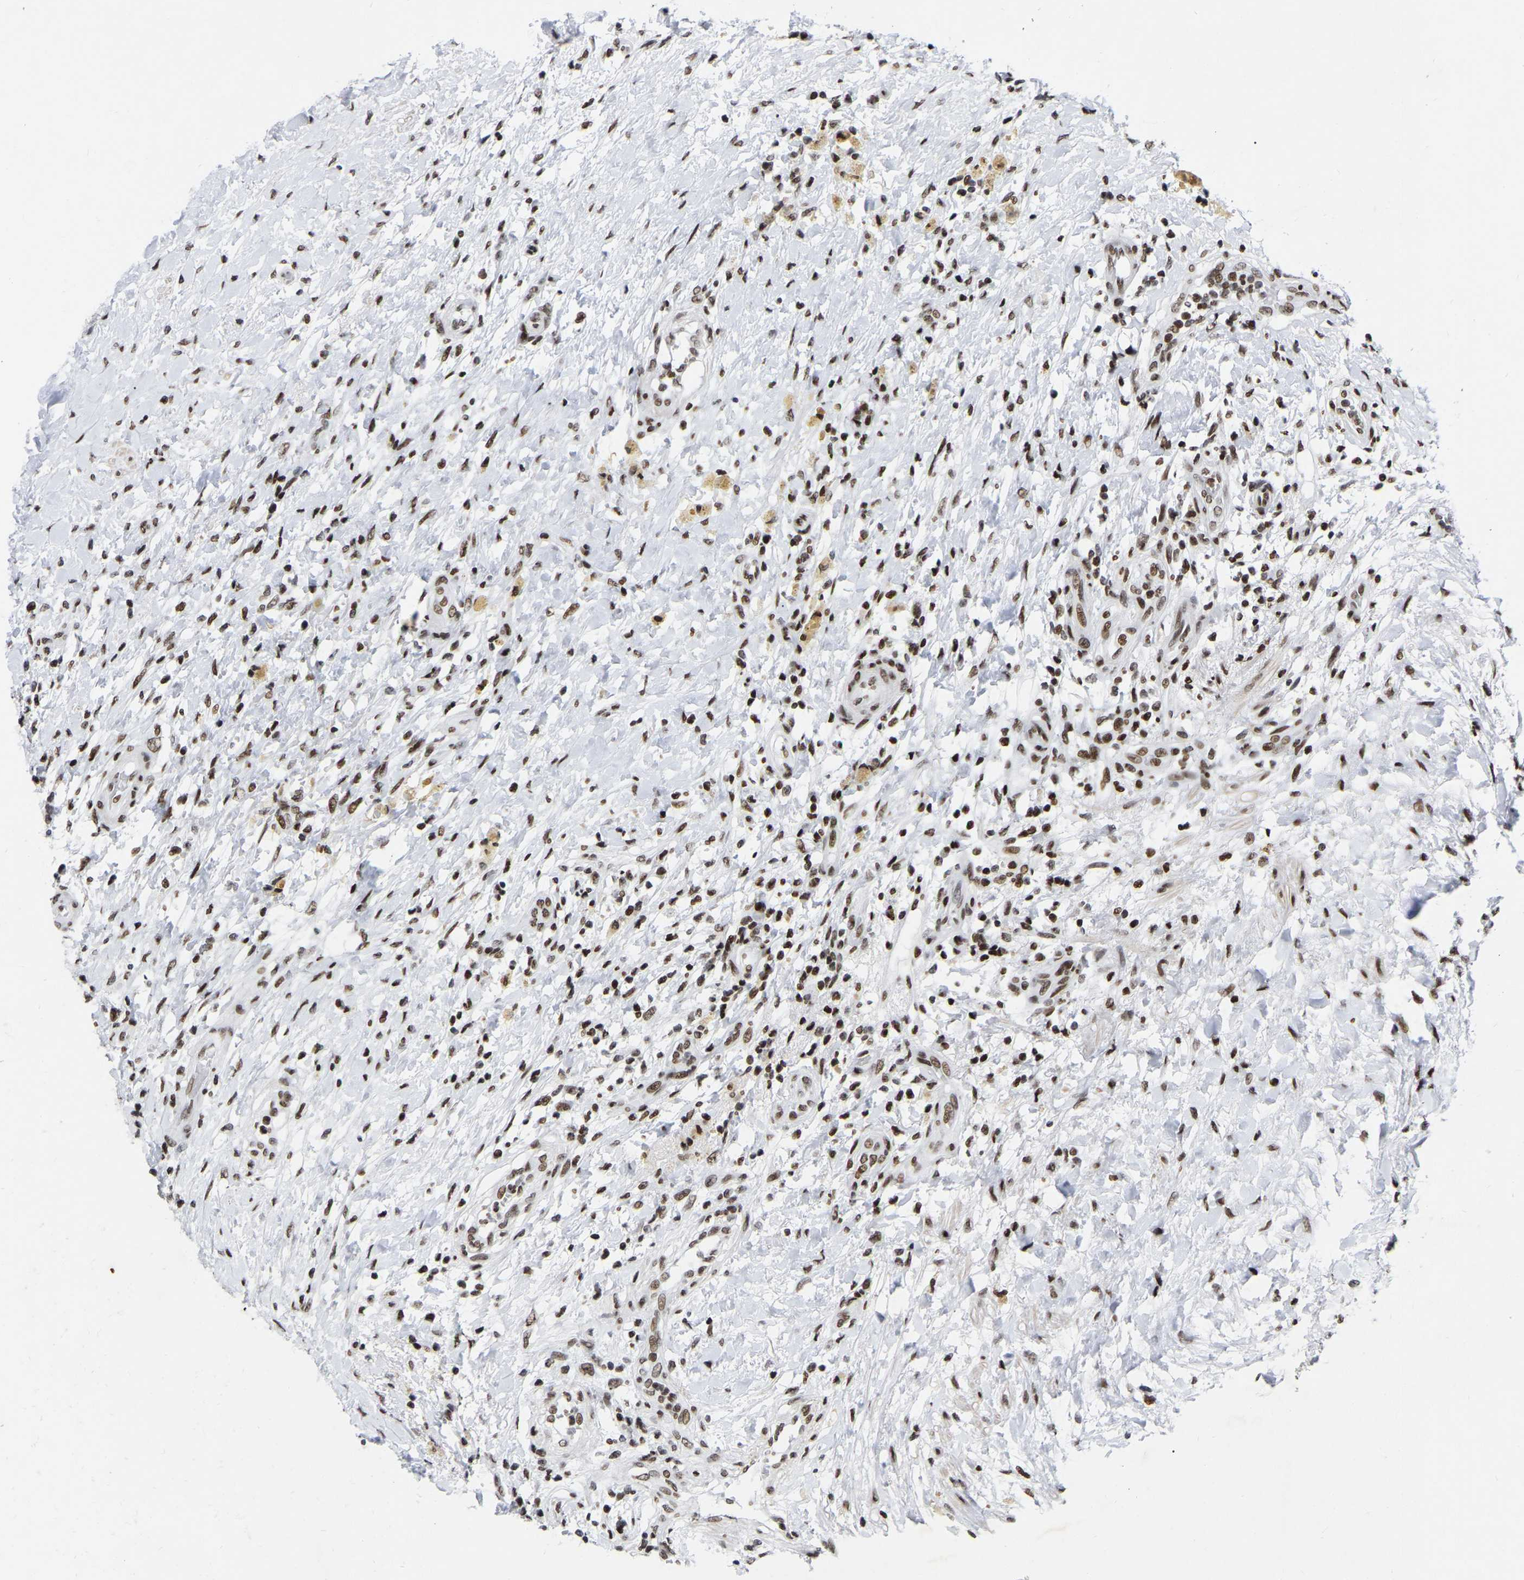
{"staining": {"intensity": "moderate", "quantity": ">75%", "location": "nuclear"}, "tissue": "testis cancer", "cell_type": "Tumor cells", "image_type": "cancer", "snomed": [{"axis": "morphology", "description": "Seminoma, NOS"}, {"axis": "topography", "description": "Testis"}], "caption": "Immunohistochemistry (IHC) photomicrograph of testis seminoma stained for a protein (brown), which exhibits medium levels of moderate nuclear expression in approximately >75% of tumor cells.", "gene": "PRCC", "patient": {"sex": "male", "age": 59}}